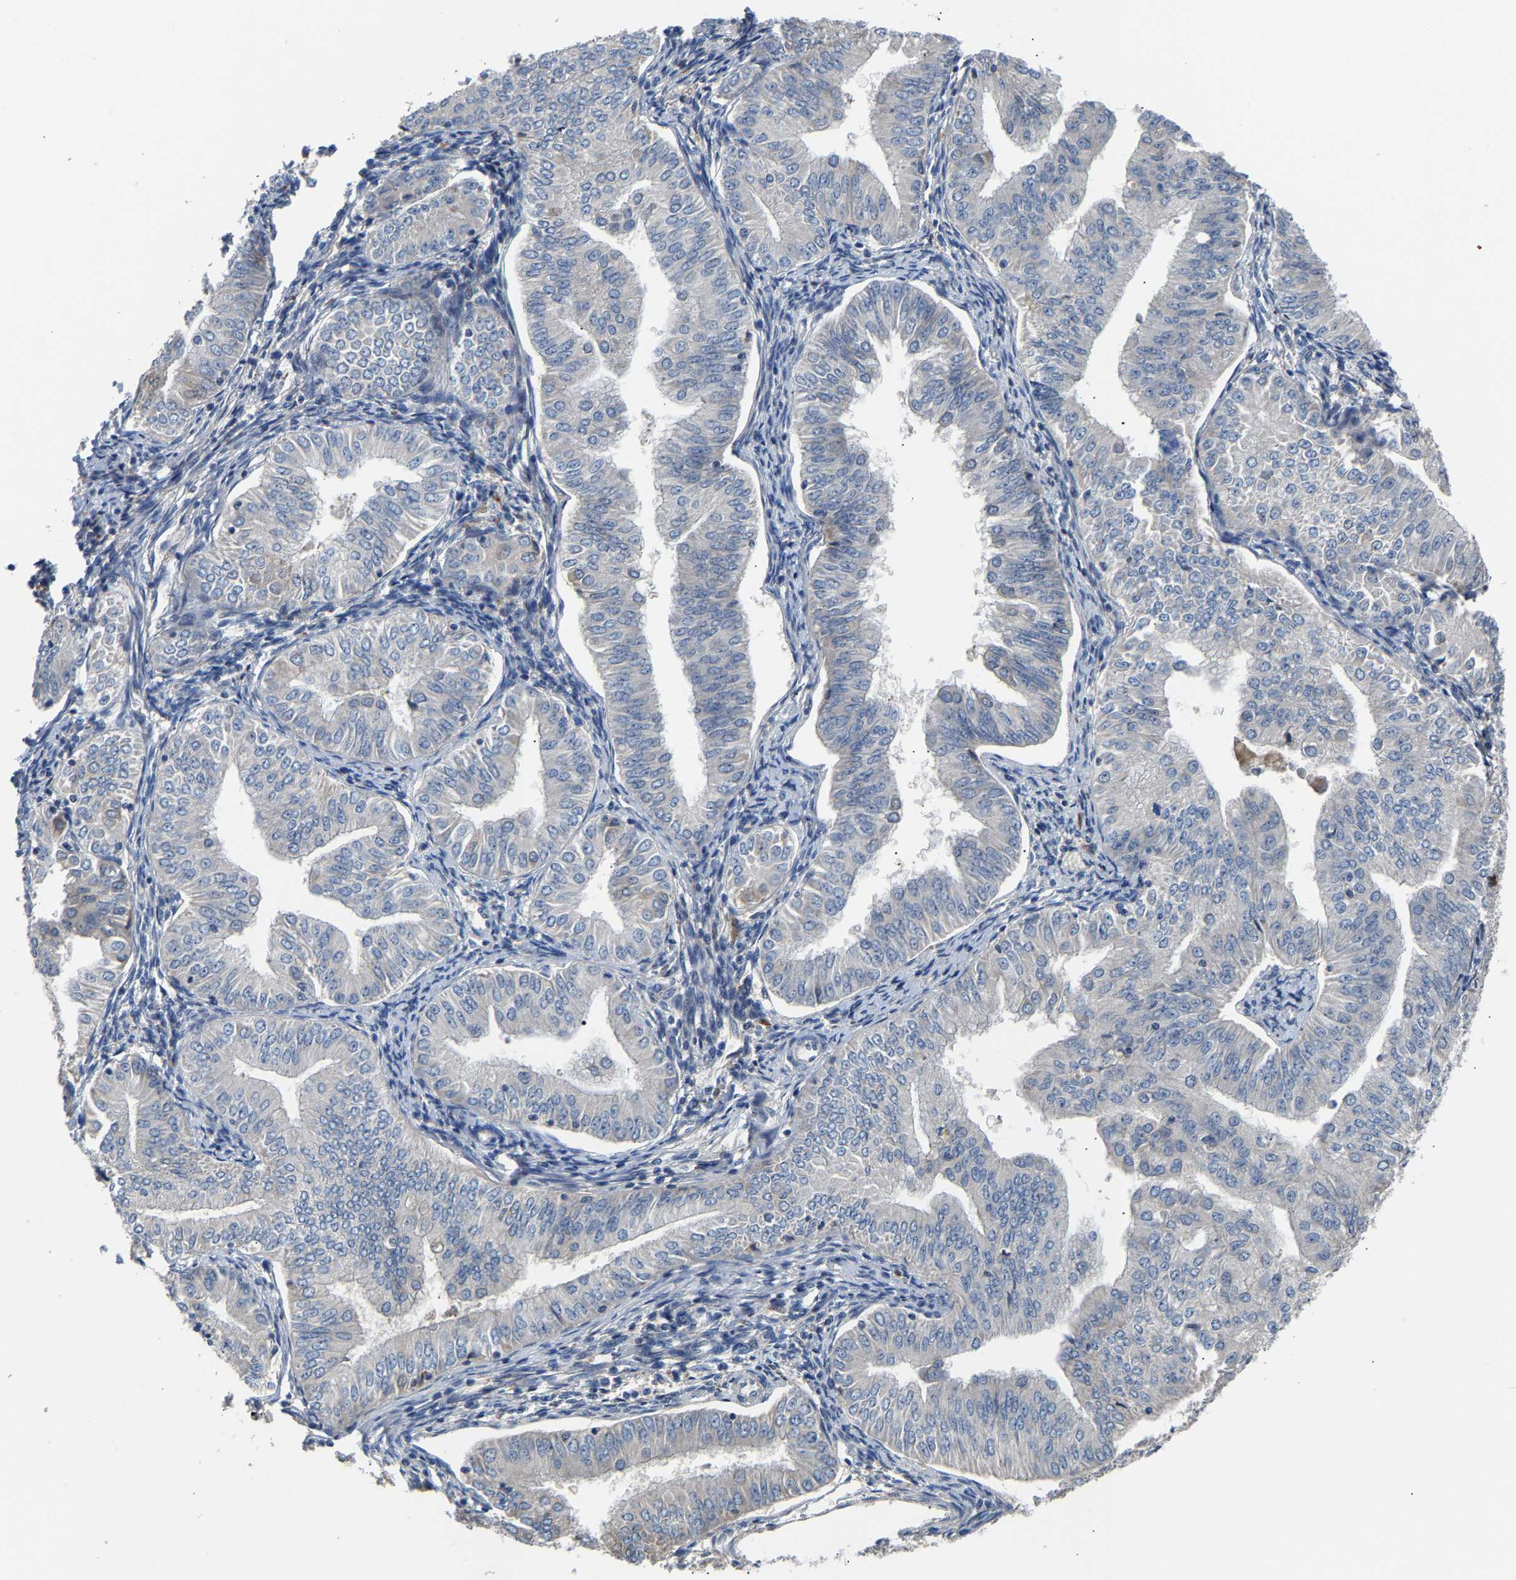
{"staining": {"intensity": "negative", "quantity": "none", "location": "none"}, "tissue": "endometrial cancer", "cell_type": "Tumor cells", "image_type": "cancer", "snomed": [{"axis": "morphology", "description": "Normal tissue, NOS"}, {"axis": "morphology", "description": "Adenocarcinoma, NOS"}, {"axis": "topography", "description": "Endometrium"}], "caption": "Tumor cells are negative for protein expression in human endometrial cancer (adenocarcinoma).", "gene": "CCDC171", "patient": {"sex": "female", "age": 53}}